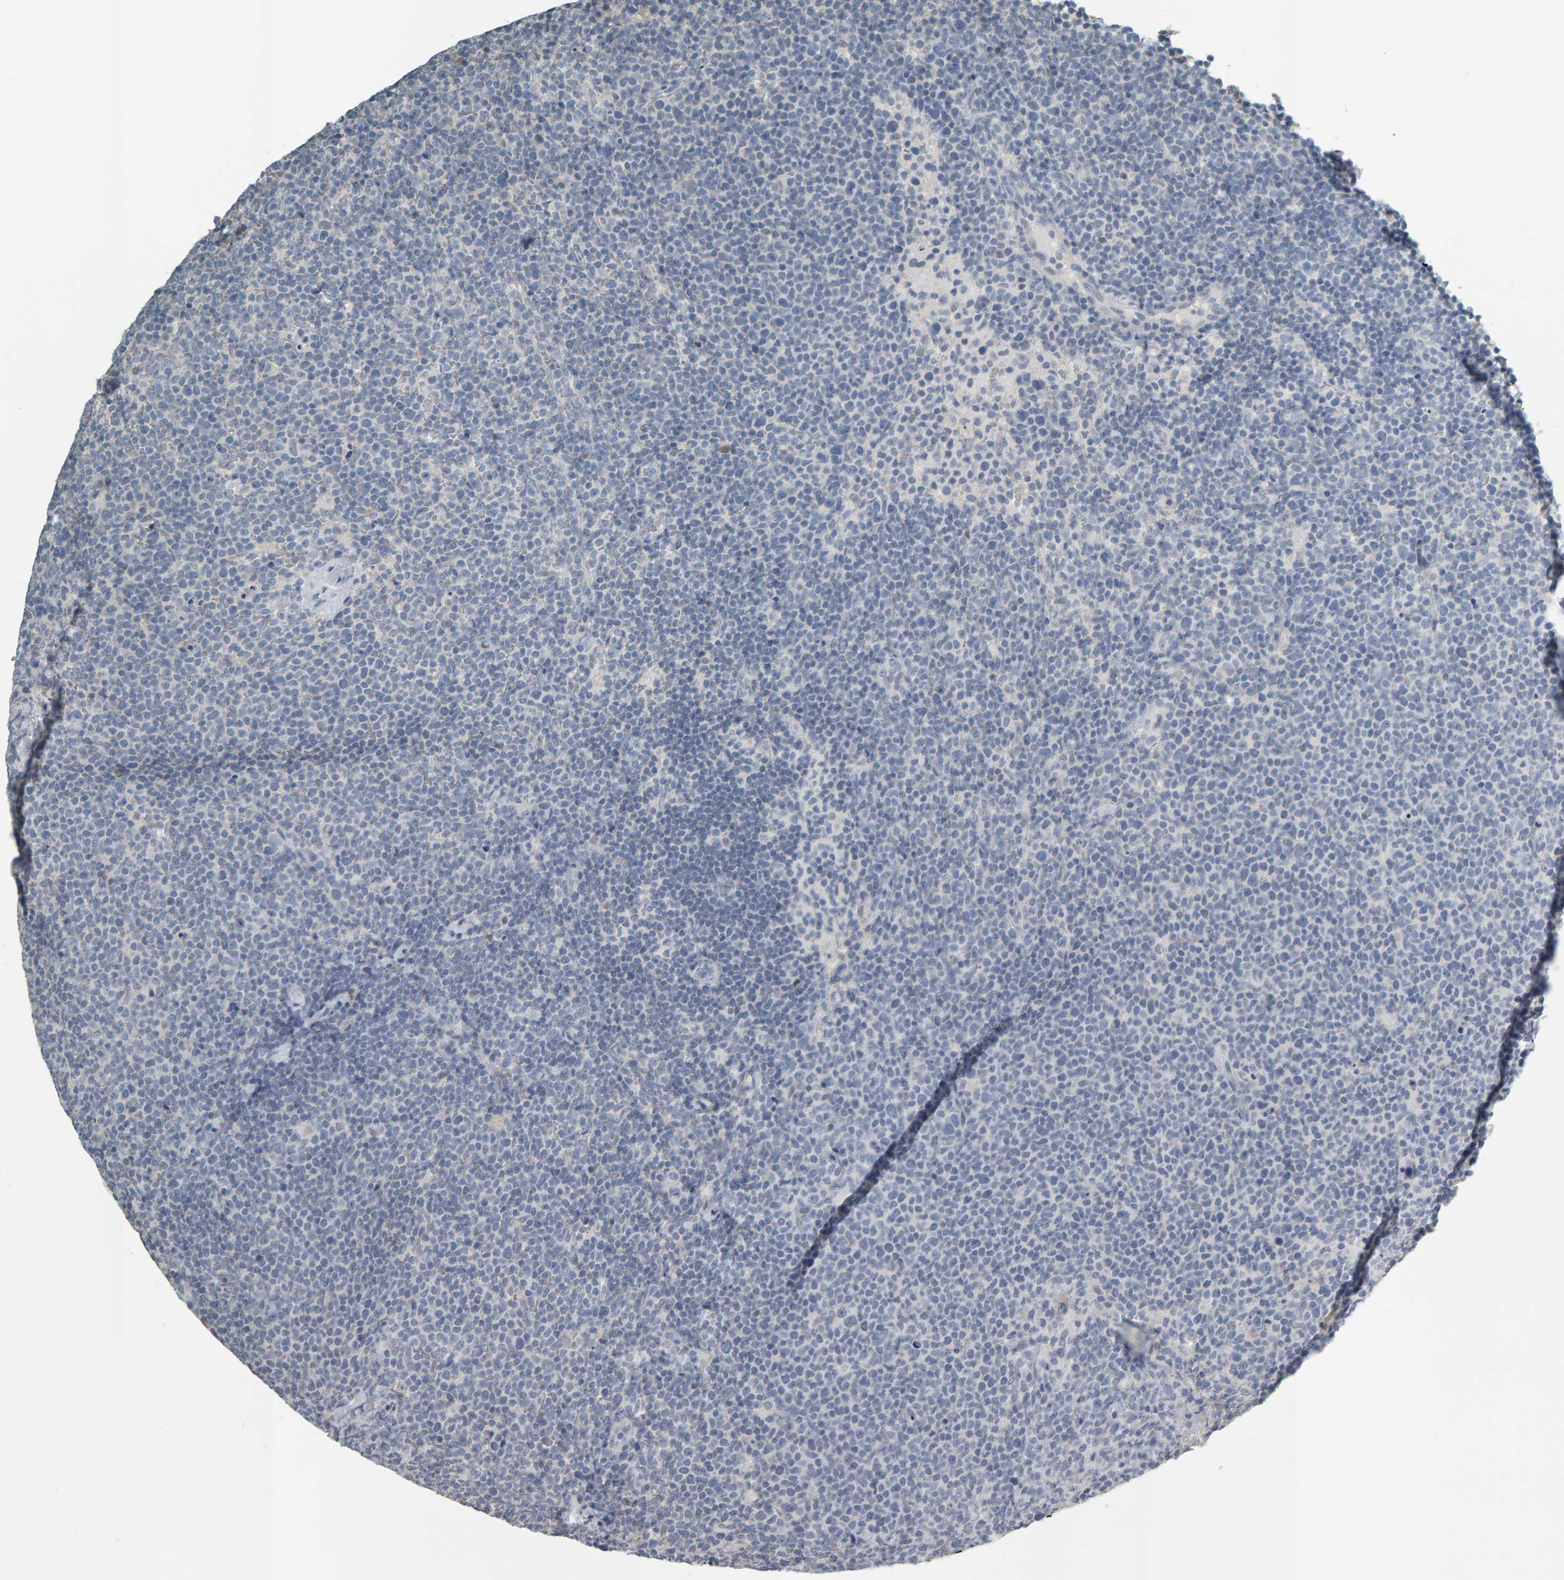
{"staining": {"intensity": "negative", "quantity": "none", "location": "none"}, "tissue": "lymphoma", "cell_type": "Tumor cells", "image_type": "cancer", "snomed": [{"axis": "morphology", "description": "Malignant lymphoma, non-Hodgkin's type, High grade"}, {"axis": "topography", "description": "Lymph node"}], "caption": "High magnification brightfield microscopy of high-grade malignant lymphoma, non-Hodgkin's type stained with DAB (3,3'-diaminobenzidine) (brown) and counterstained with hematoxylin (blue): tumor cells show no significant expression.", "gene": "PYY", "patient": {"sex": "male", "age": 61}}